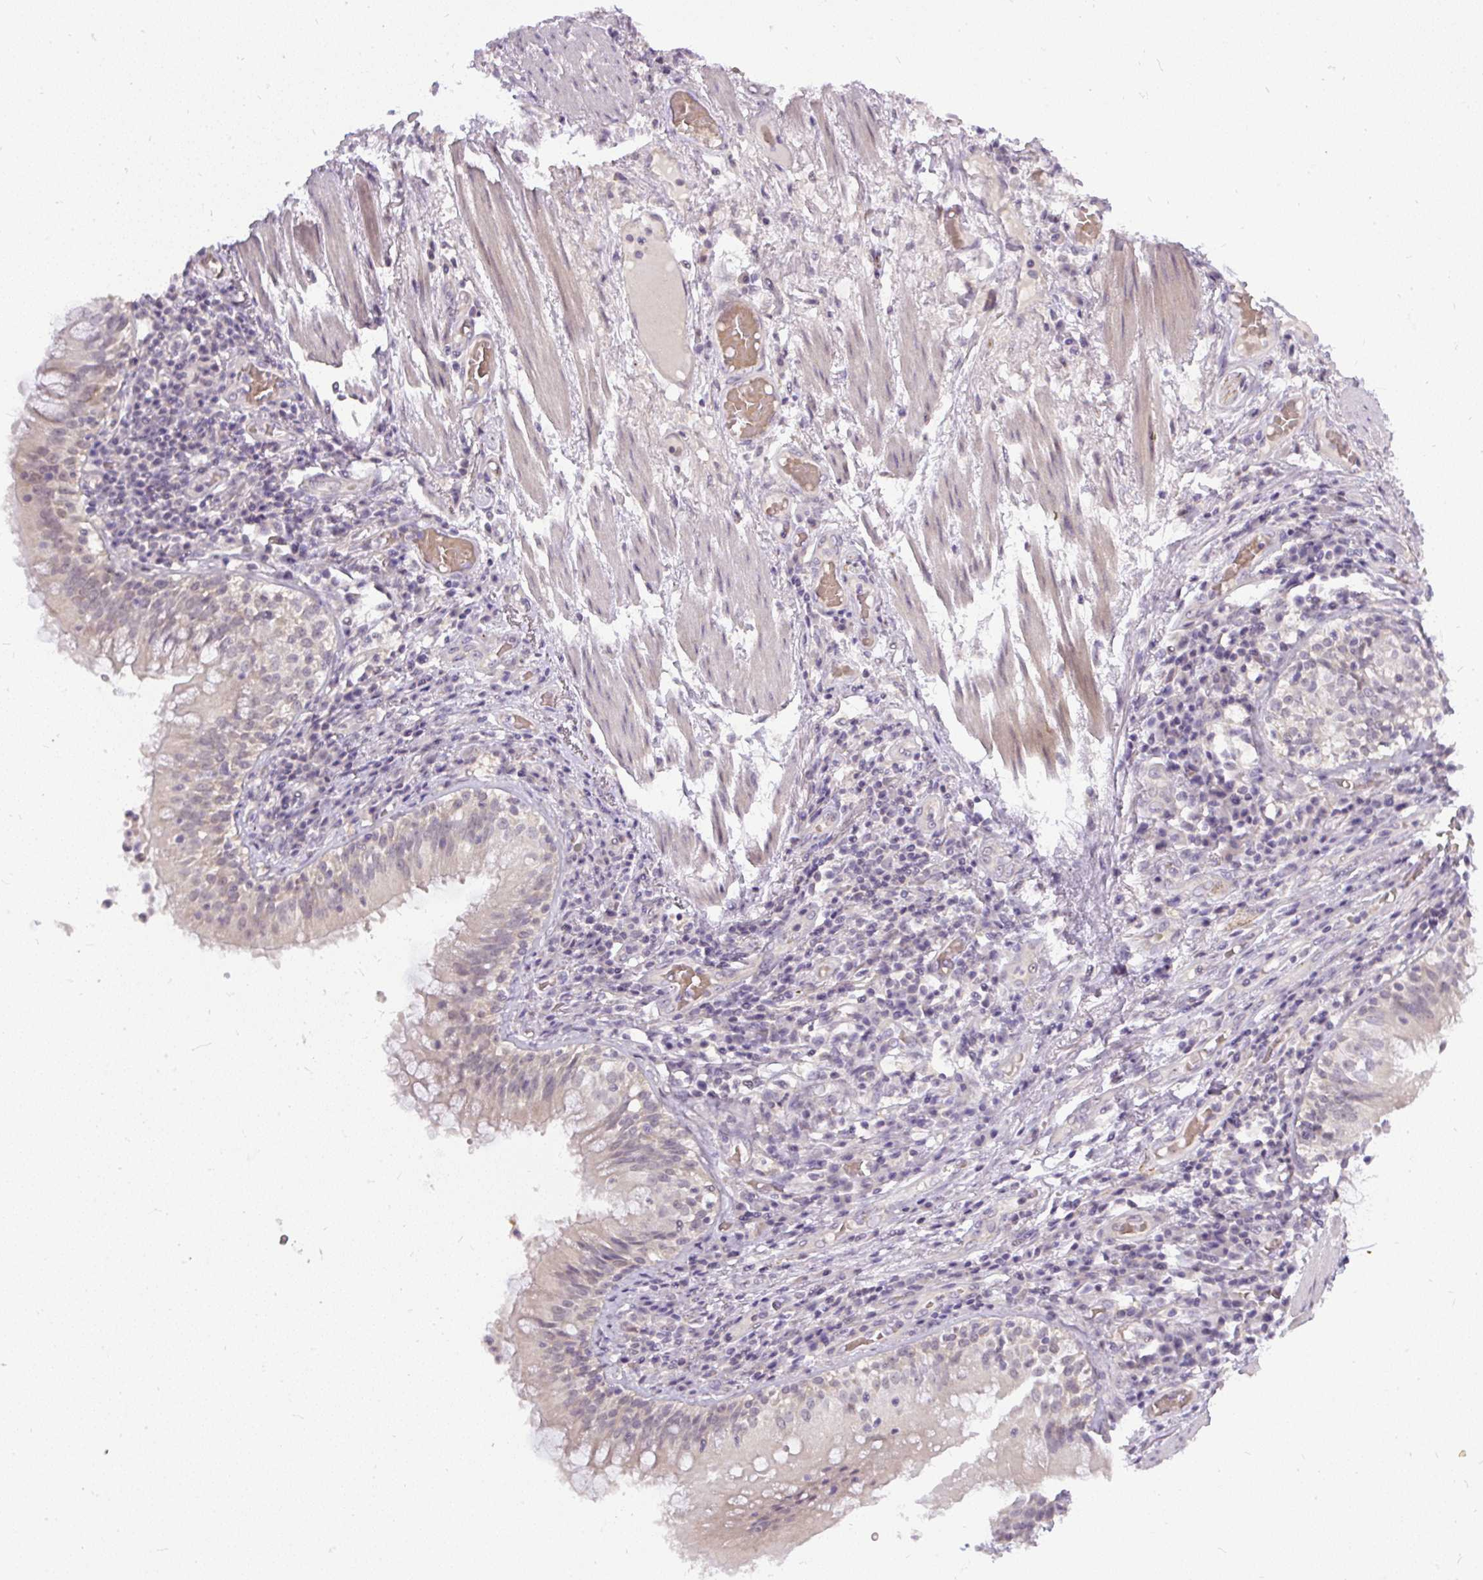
{"staining": {"intensity": "negative", "quantity": "none", "location": "none"}, "tissue": "adipose tissue", "cell_type": "Adipocytes", "image_type": "normal", "snomed": [{"axis": "morphology", "description": "Normal tissue, NOS"}, {"axis": "topography", "description": "Cartilage tissue"}, {"axis": "topography", "description": "Bronchus"}], "caption": "Immunohistochemistry (IHC) of benign human adipose tissue exhibits no expression in adipocytes.", "gene": "FAM117B", "patient": {"sex": "male", "age": 56}}